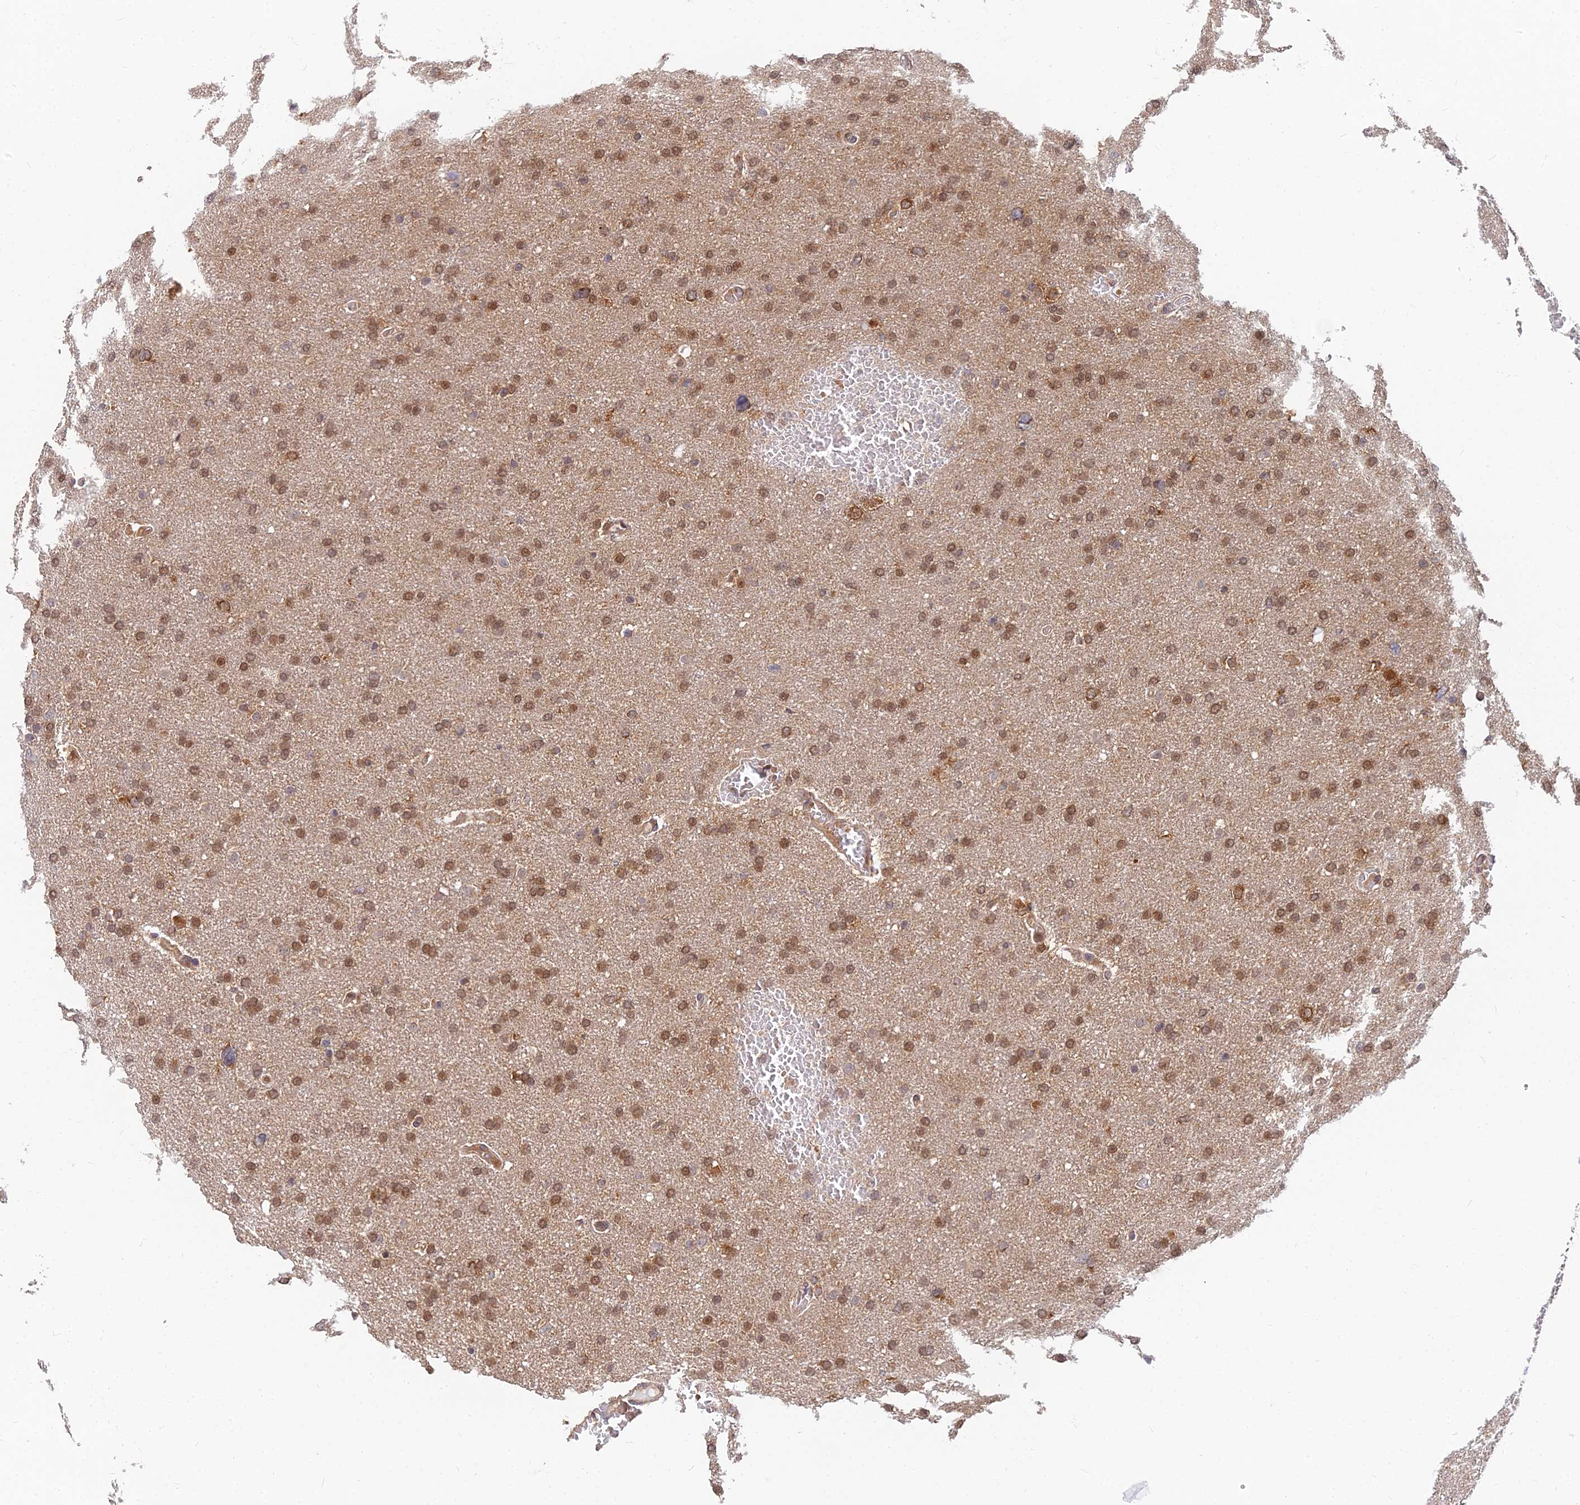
{"staining": {"intensity": "moderate", "quantity": ">75%", "location": "cytoplasmic/membranous,nuclear"}, "tissue": "glioma", "cell_type": "Tumor cells", "image_type": "cancer", "snomed": [{"axis": "morphology", "description": "Glioma, malignant, High grade"}, {"axis": "topography", "description": "Cerebral cortex"}], "caption": "Malignant glioma (high-grade) stained with a protein marker reveals moderate staining in tumor cells.", "gene": "CCT6B", "patient": {"sex": "female", "age": 36}}